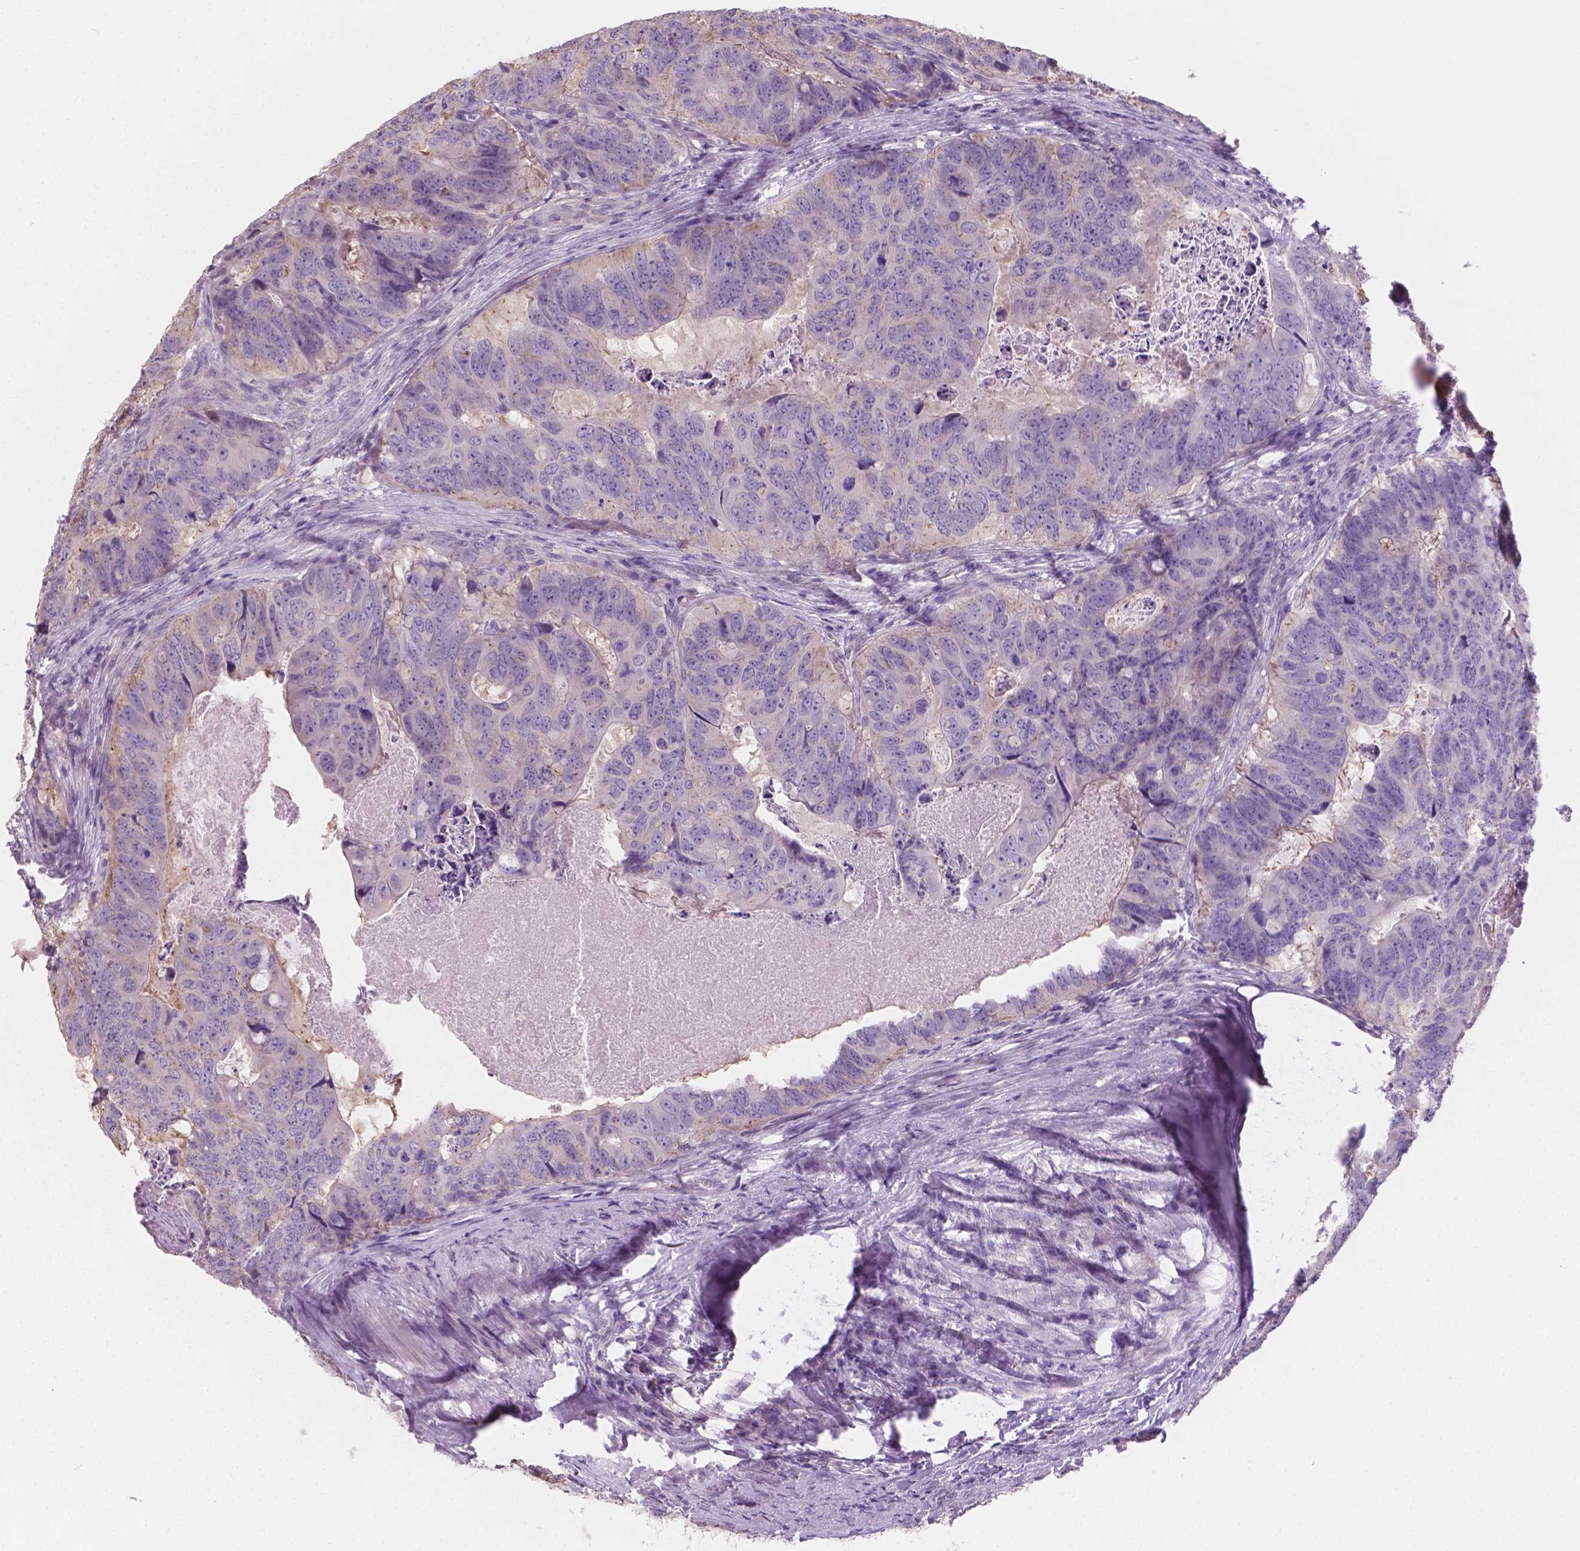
{"staining": {"intensity": "negative", "quantity": "none", "location": "none"}, "tissue": "colorectal cancer", "cell_type": "Tumor cells", "image_type": "cancer", "snomed": [{"axis": "morphology", "description": "Adenocarcinoma, NOS"}, {"axis": "topography", "description": "Colon"}], "caption": "Human colorectal cancer (adenocarcinoma) stained for a protein using immunohistochemistry (IHC) exhibits no positivity in tumor cells.", "gene": "SBSN", "patient": {"sex": "male", "age": 79}}